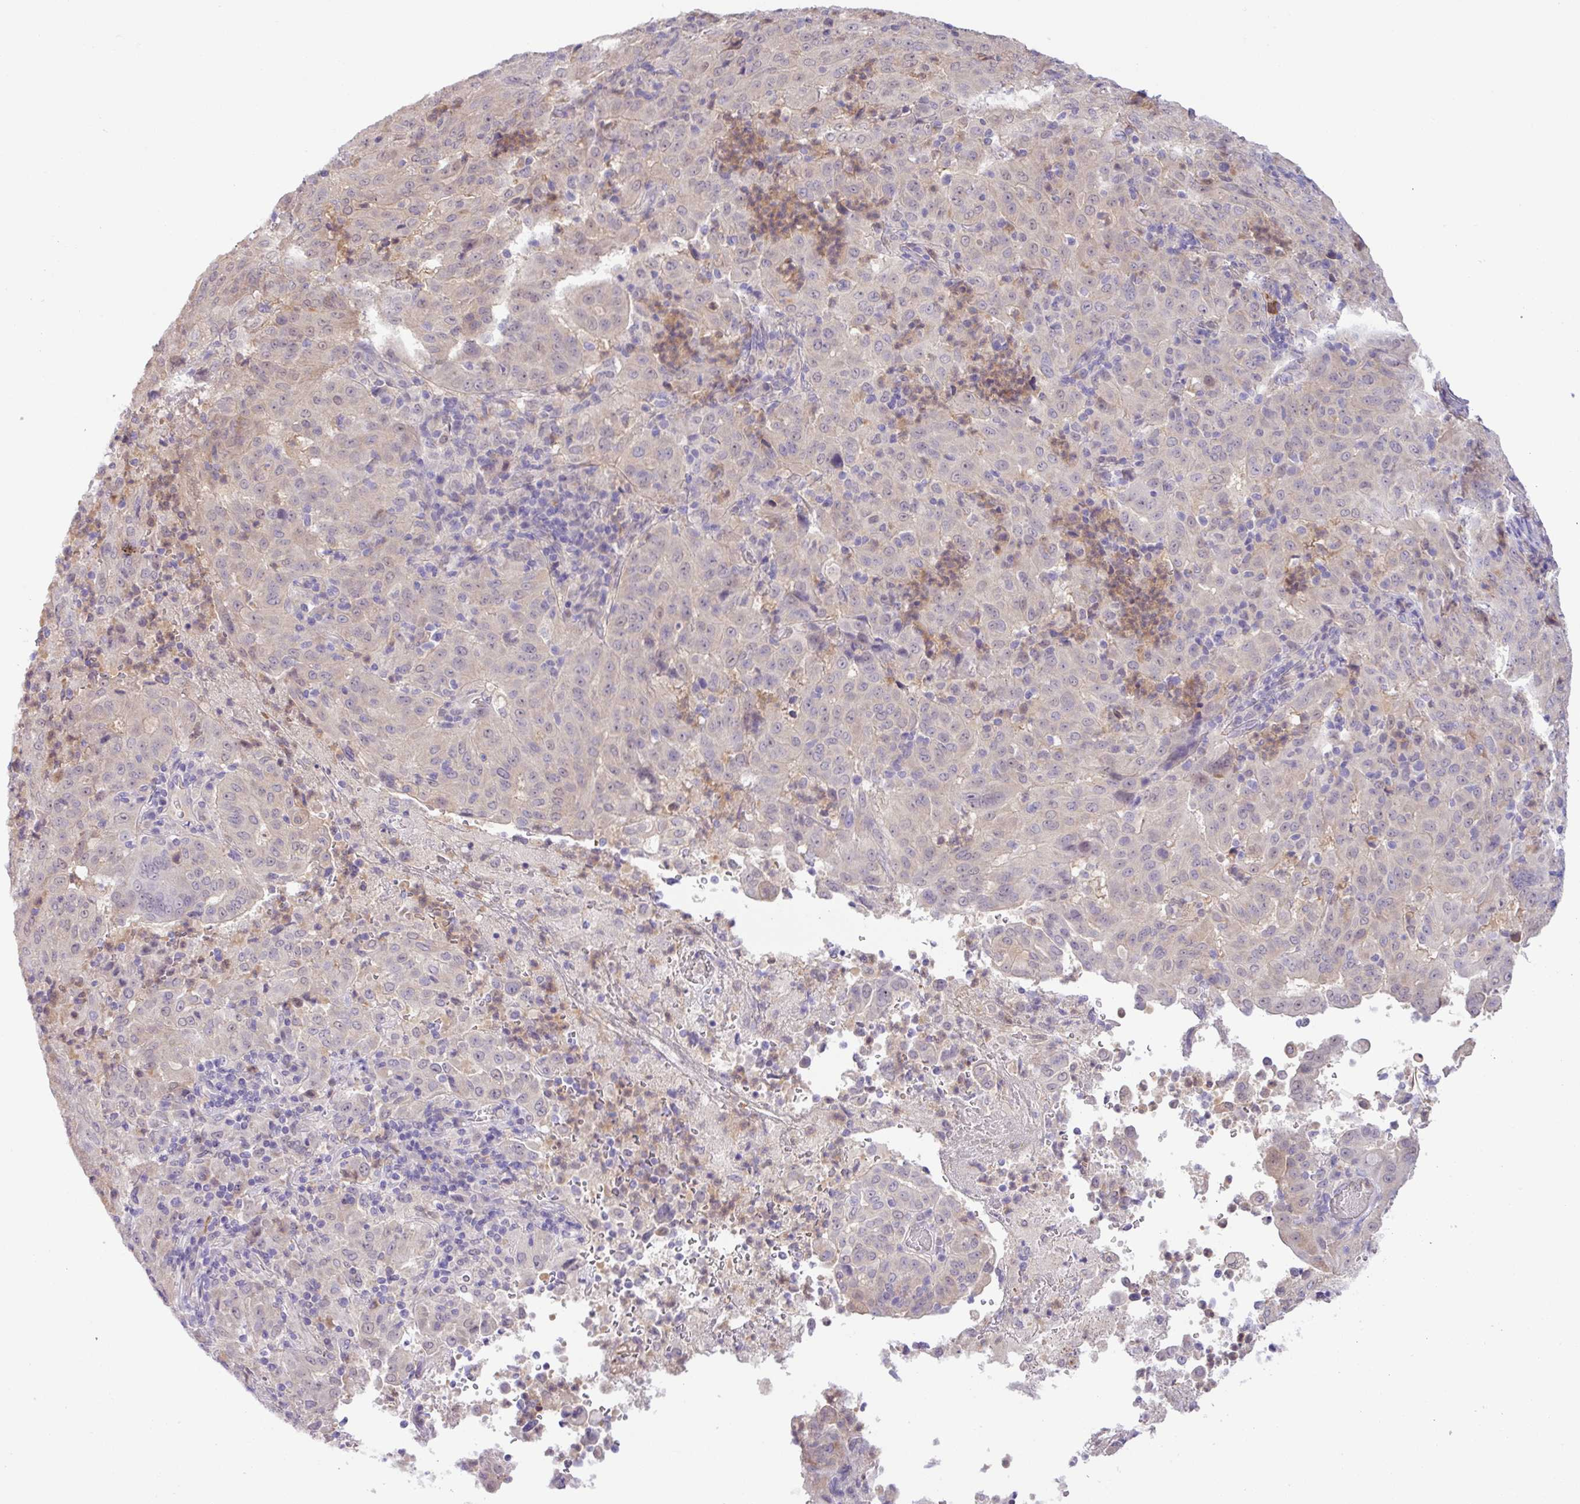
{"staining": {"intensity": "negative", "quantity": "none", "location": "none"}, "tissue": "pancreatic cancer", "cell_type": "Tumor cells", "image_type": "cancer", "snomed": [{"axis": "morphology", "description": "Adenocarcinoma, NOS"}, {"axis": "topography", "description": "Pancreas"}], "caption": "High power microscopy histopathology image of an IHC image of pancreatic adenocarcinoma, revealing no significant expression in tumor cells. Nuclei are stained in blue.", "gene": "TONSL", "patient": {"sex": "male", "age": 63}}